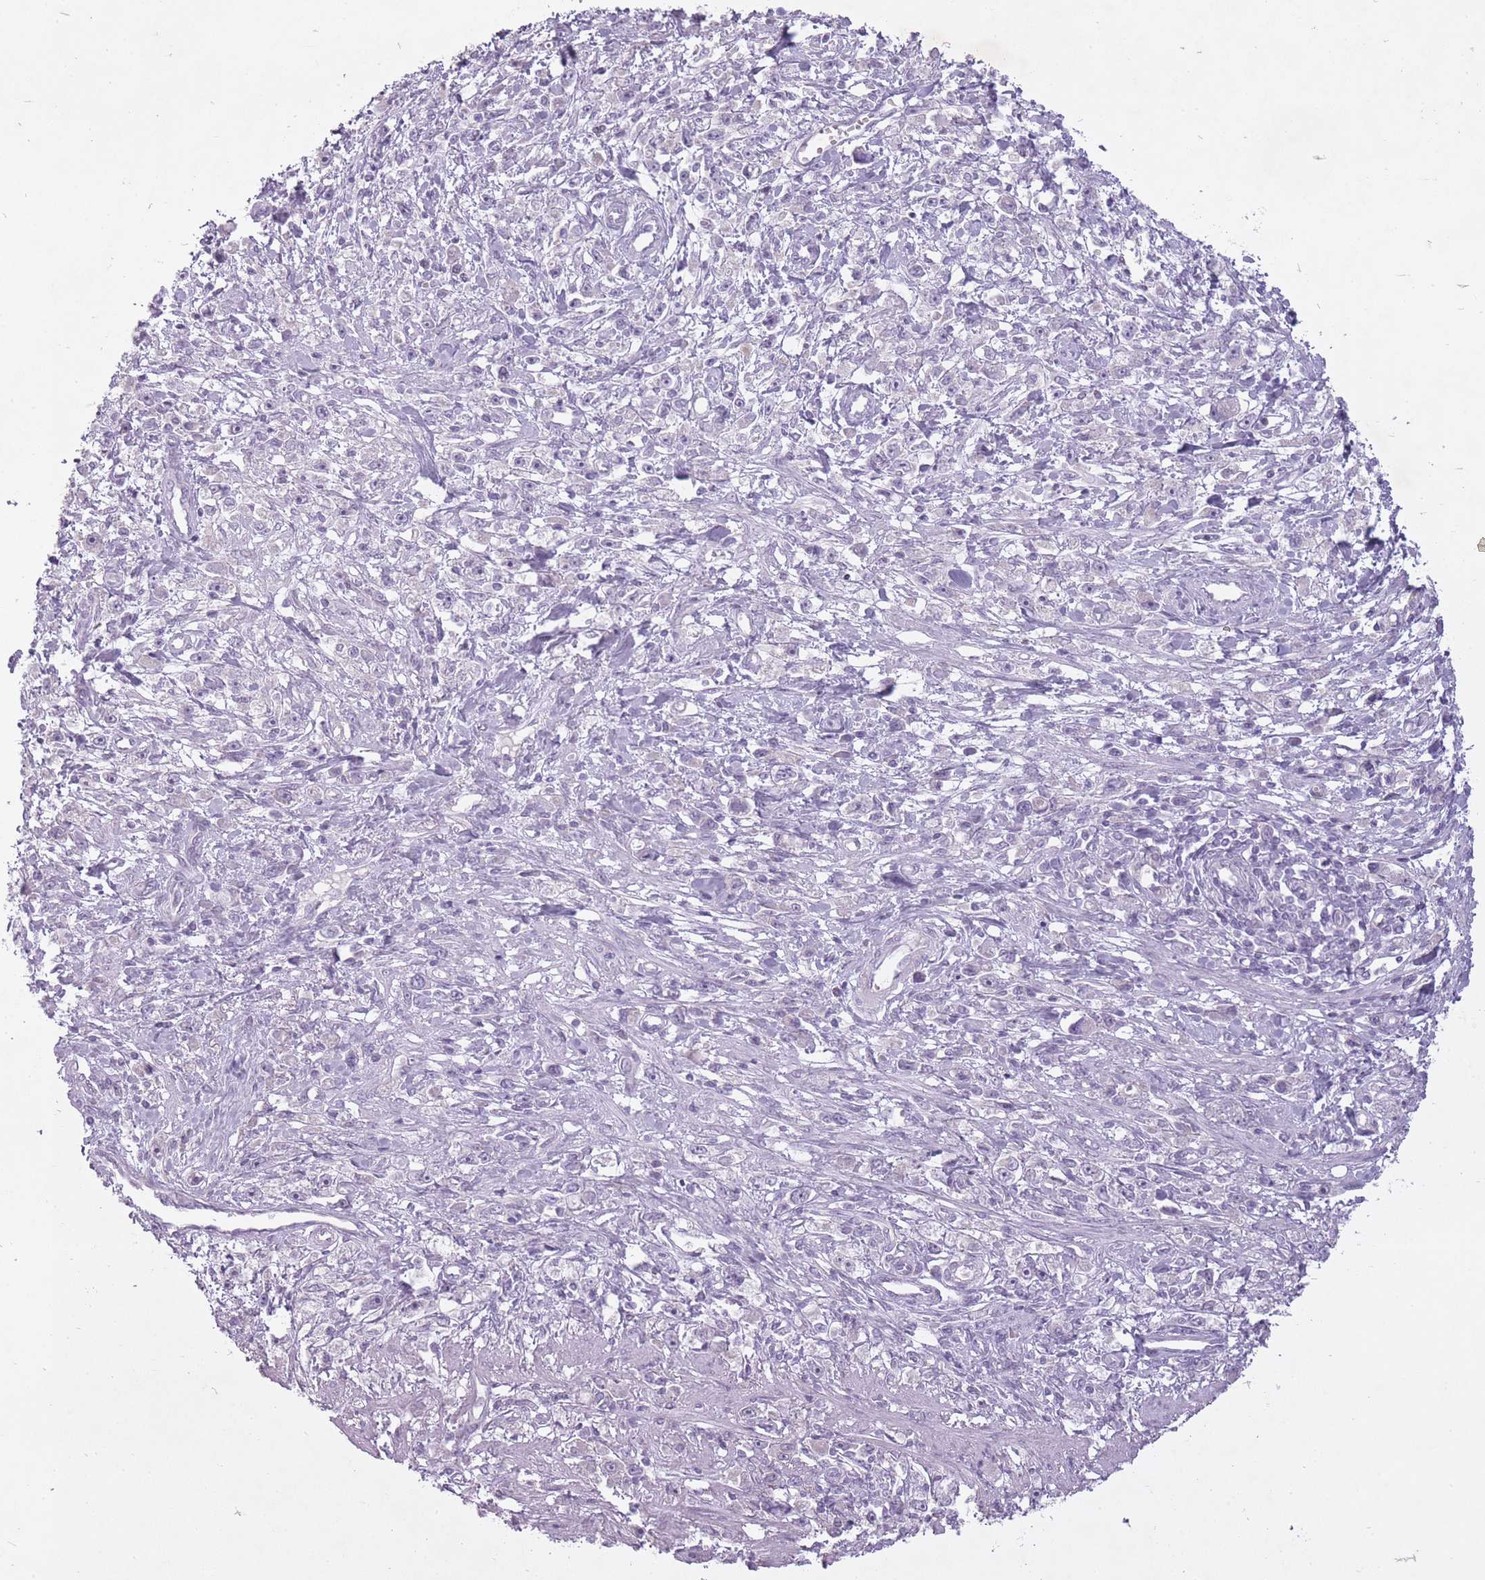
{"staining": {"intensity": "negative", "quantity": "none", "location": "none"}, "tissue": "stomach cancer", "cell_type": "Tumor cells", "image_type": "cancer", "snomed": [{"axis": "morphology", "description": "Adenocarcinoma, NOS"}, {"axis": "topography", "description": "Stomach"}], "caption": "Image shows no protein staining in tumor cells of stomach cancer (adenocarcinoma) tissue.", "gene": "FAM43B", "patient": {"sex": "female", "age": 59}}